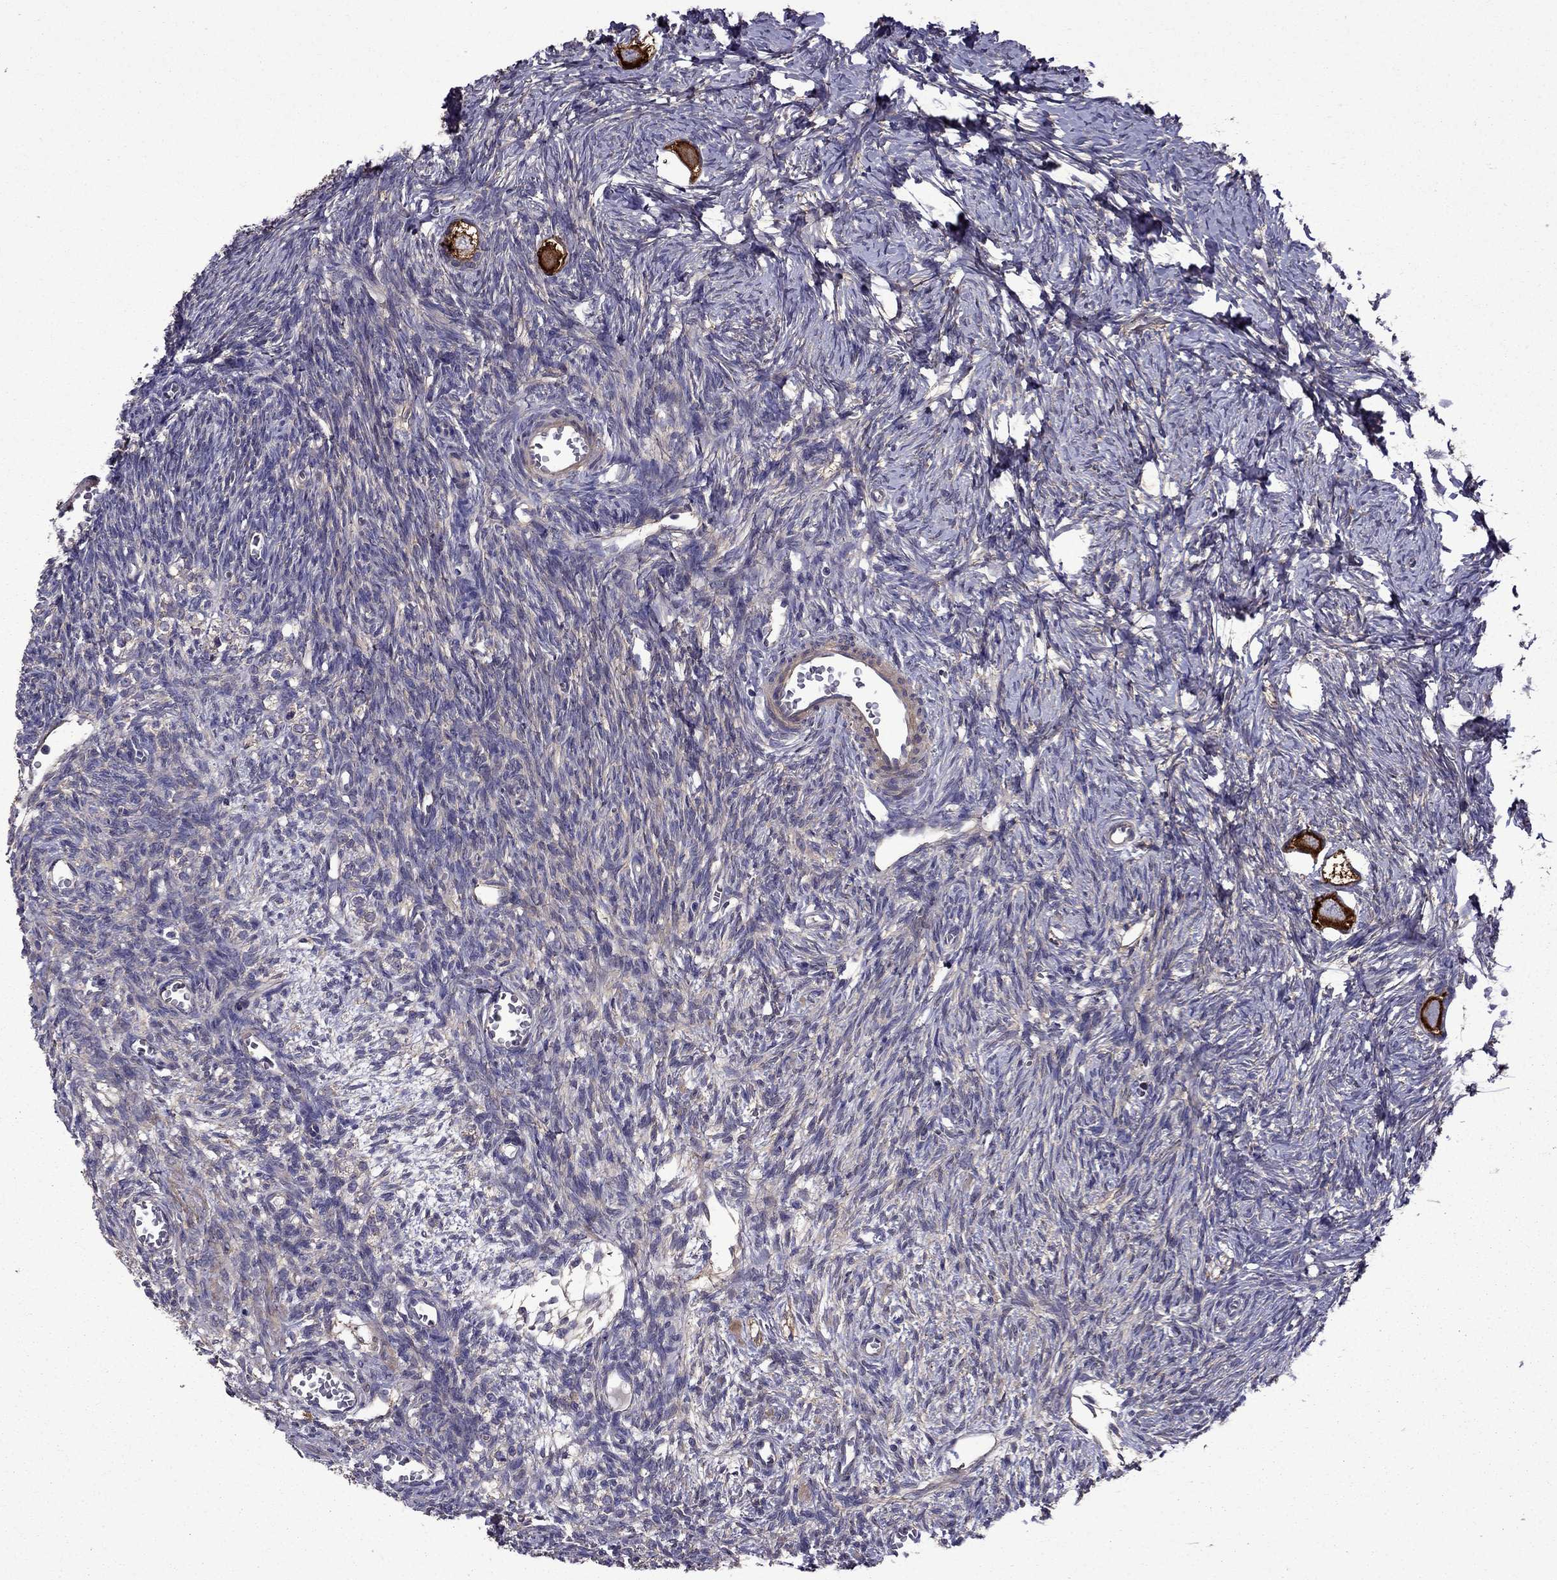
{"staining": {"intensity": "strong", "quantity": ">75%", "location": "cytoplasmic/membranous"}, "tissue": "ovary", "cell_type": "Follicle cells", "image_type": "normal", "snomed": [{"axis": "morphology", "description": "Normal tissue, NOS"}, {"axis": "topography", "description": "Ovary"}], "caption": "Strong cytoplasmic/membranous staining is present in approximately >75% of follicle cells in unremarkable ovary.", "gene": "ITGB1", "patient": {"sex": "female", "age": 27}}